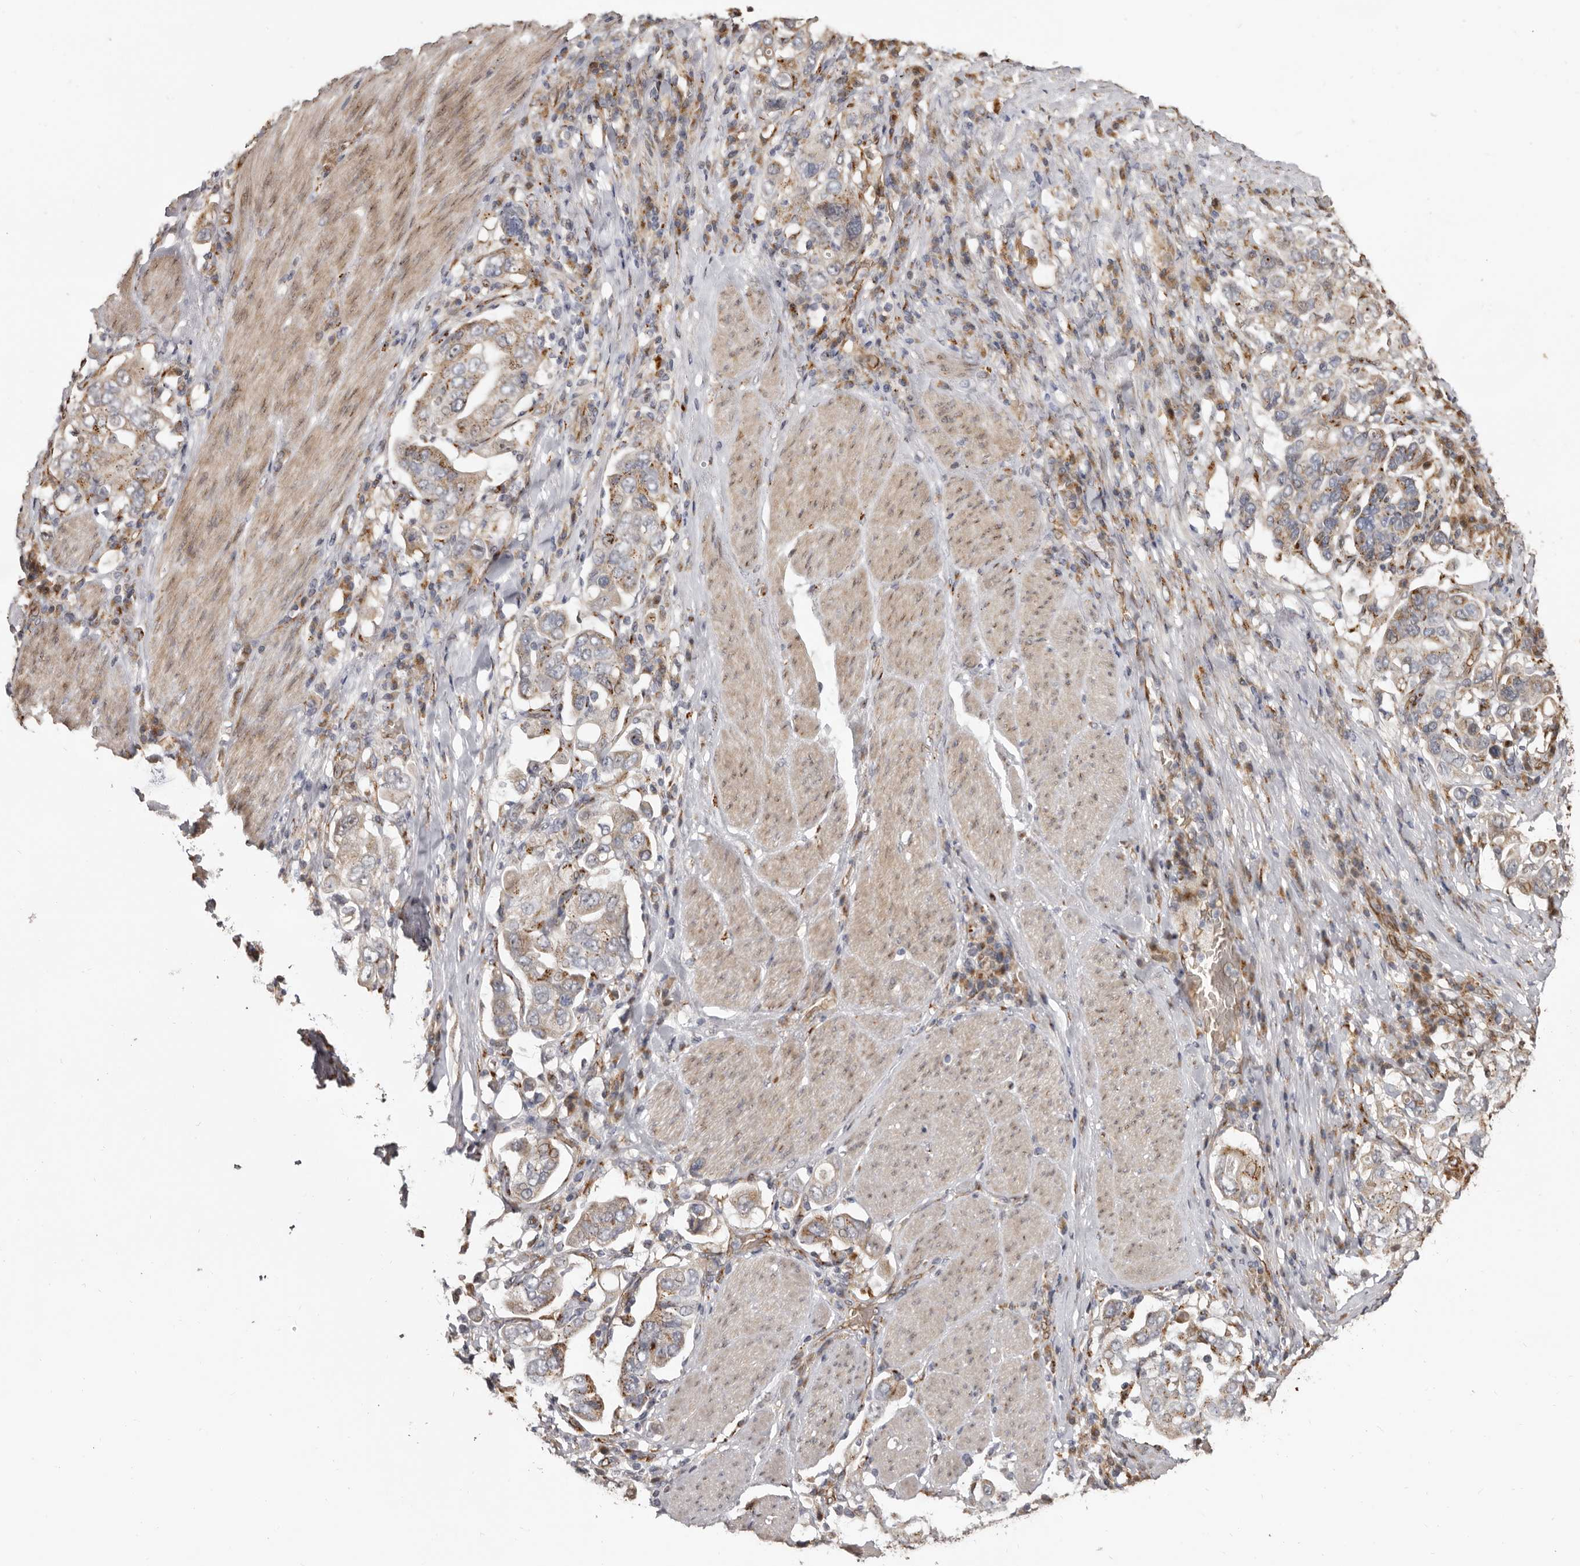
{"staining": {"intensity": "moderate", "quantity": ">75%", "location": "cytoplasmic/membranous"}, "tissue": "stomach cancer", "cell_type": "Tumor cells", "image_type": "cancer", "snomed": [{"axis": "morphology", "description": "Adenocarcinoma, NOS"}, {"axis": "topography", "description": "Stomach, upper"}], "caption": "An image of human stomach cancer (adenocarcinoma) stained for a protein reveals moderate cytoplasmic/membranous brown staining in tumor cells.", "gene": "ENTREP1", "patient": {"sex": "male", "age": 62}}